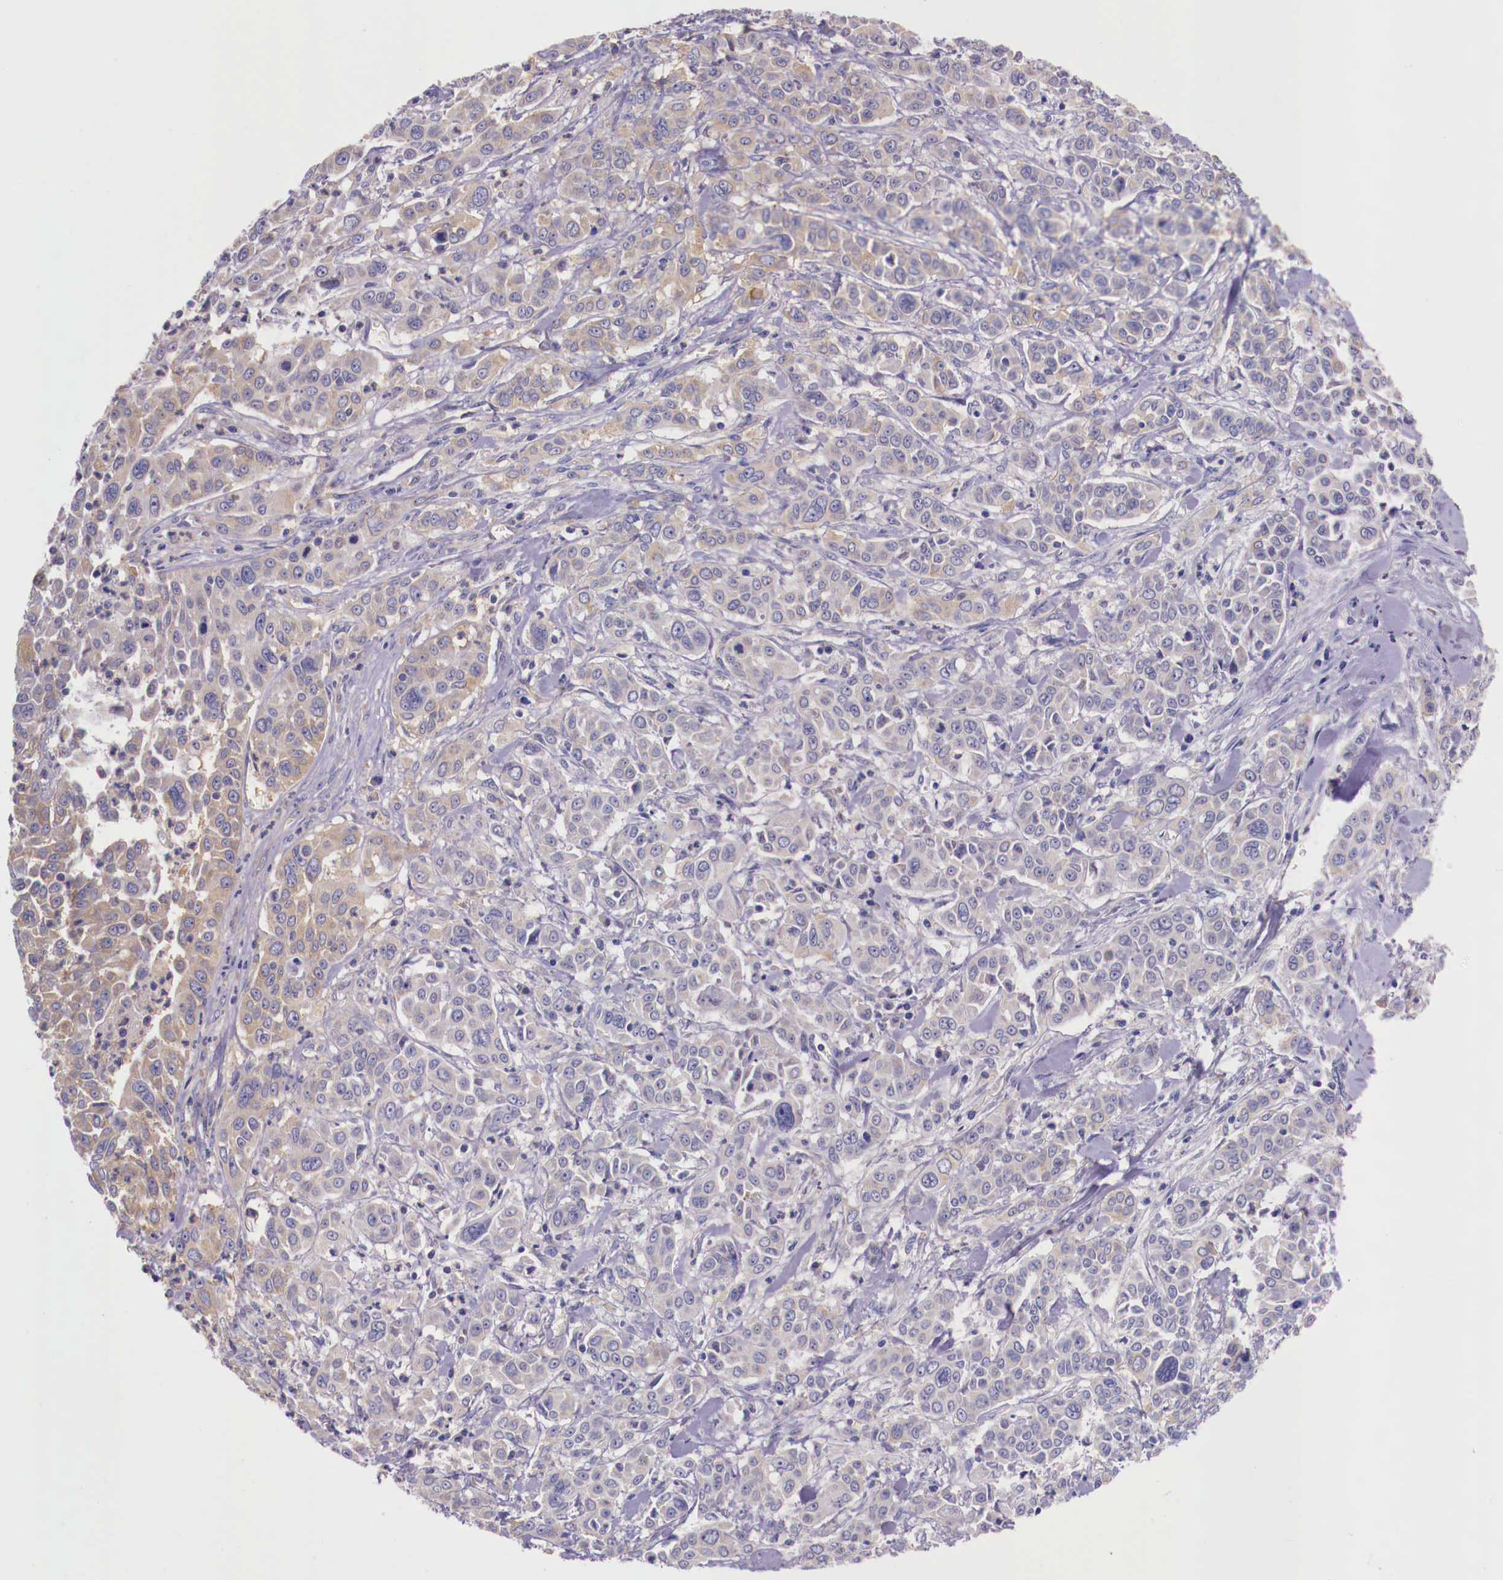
{"staining": {"intensity": "weak", "quantity": "25%-75%", "location": "cytoplasmic/membranous"}, "tissue": "pancreatic cancer", "cell_type": "Tumor cells", "image_type": "cancer", "snomed": [{"axis": "morphology", "description": "Adenocarcinoma, NOS"}, {"axis": "topography", "description": "Pancreas"}], "caption": "Immunohistochemical staining of human adenocarcinoma (pancreatic) shows low levels of weak cytoplasmic/membranous protein positivity in about 25%-75% of tumor cells.", "gene": "GRIPAP1", "patient": {"sex": "female", "age": 52}}